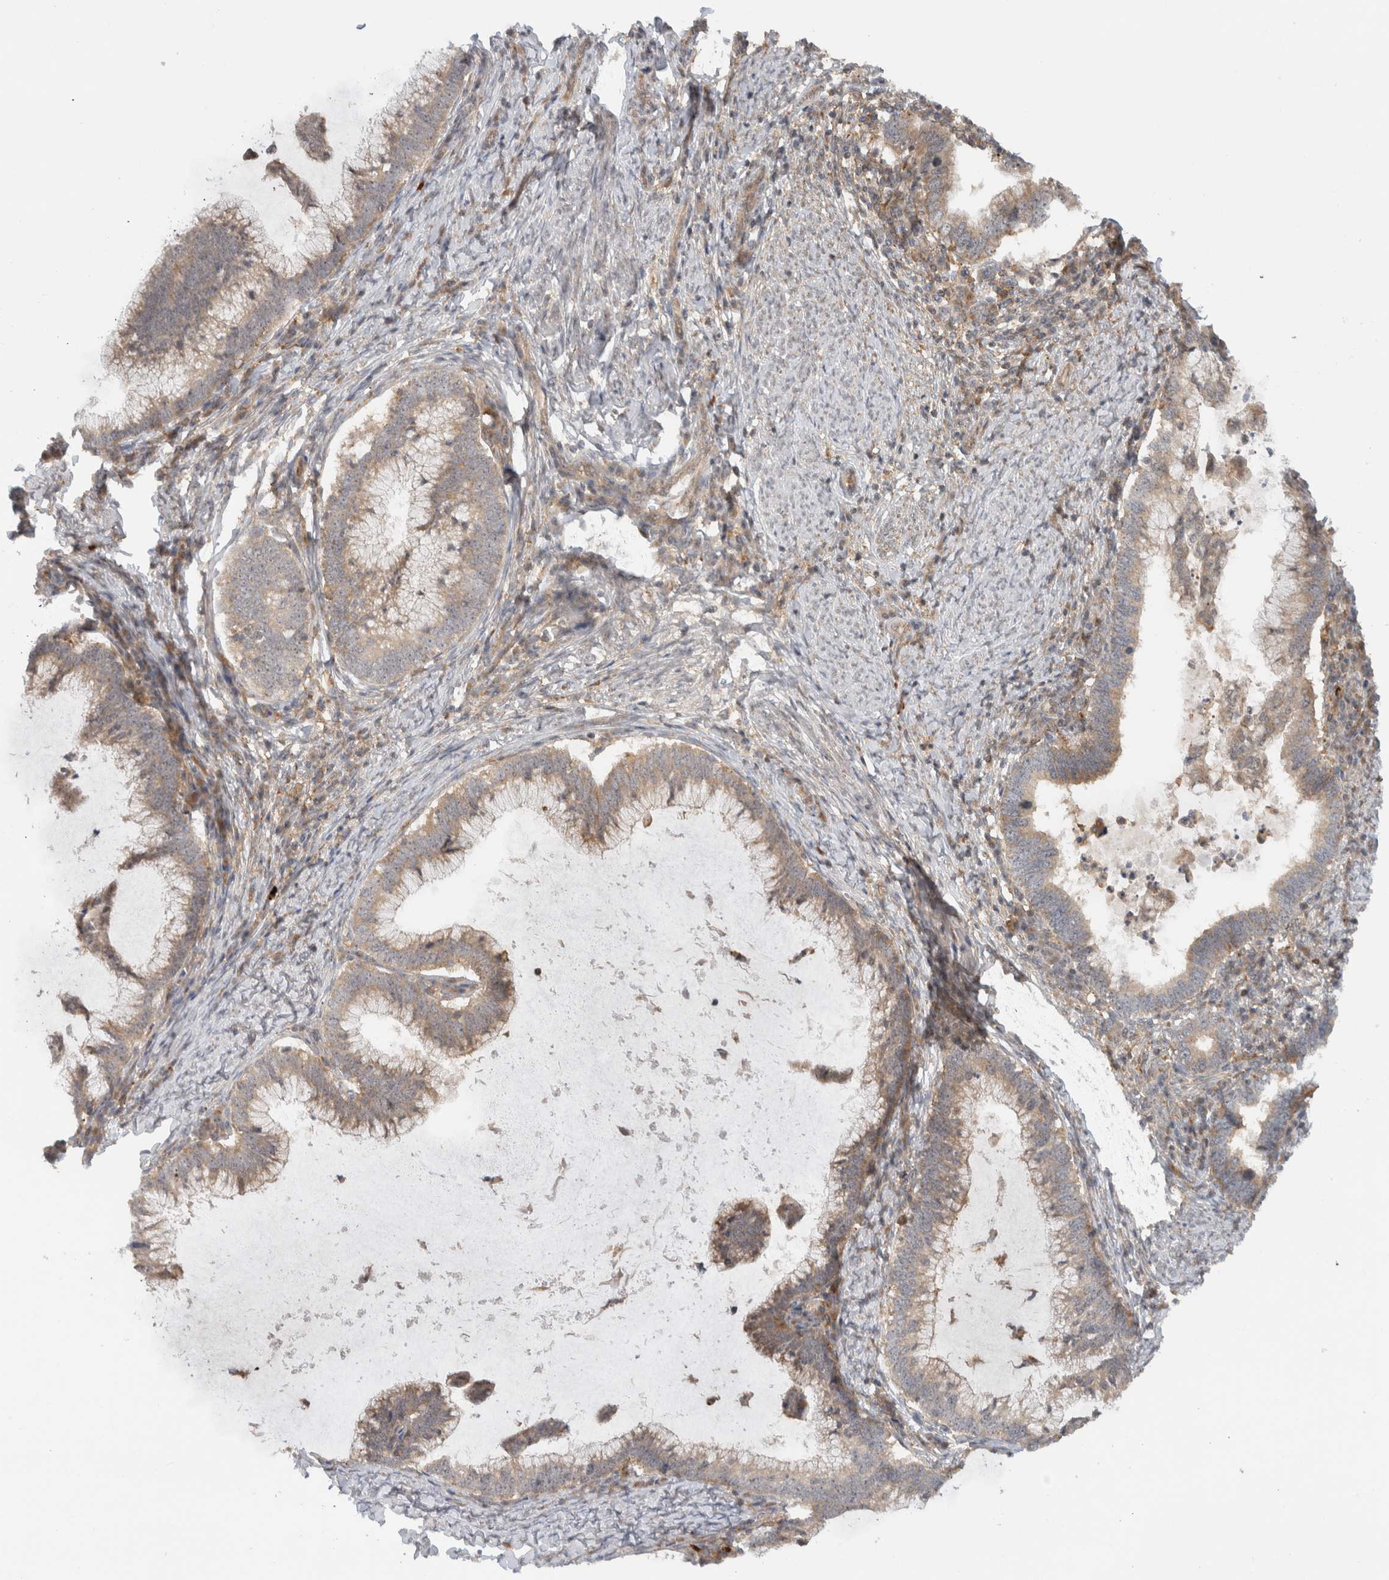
{"staining": {"intensity": "moderate", "quantity": ">75%", "location": "cytoplasmic/membranous"}, "tissue": "cervical cancer", "cell_type": "Tumor cells", "image_type": "cancer", "snomed": [{"axis": "morphology", "description": "Adenocarcinoma, NOS"}, {"axis": "topography", "description": "Cervix"}], "caption": "Immunohistochemical staining of cervical cancer (adenocarcinoma) displays medium levels of moderate cytoplasmic/membranous protein staining in approximately >75% of tumor cells.", "gene": "WASF2", "patient": {"sex": "female", "age": 36}}